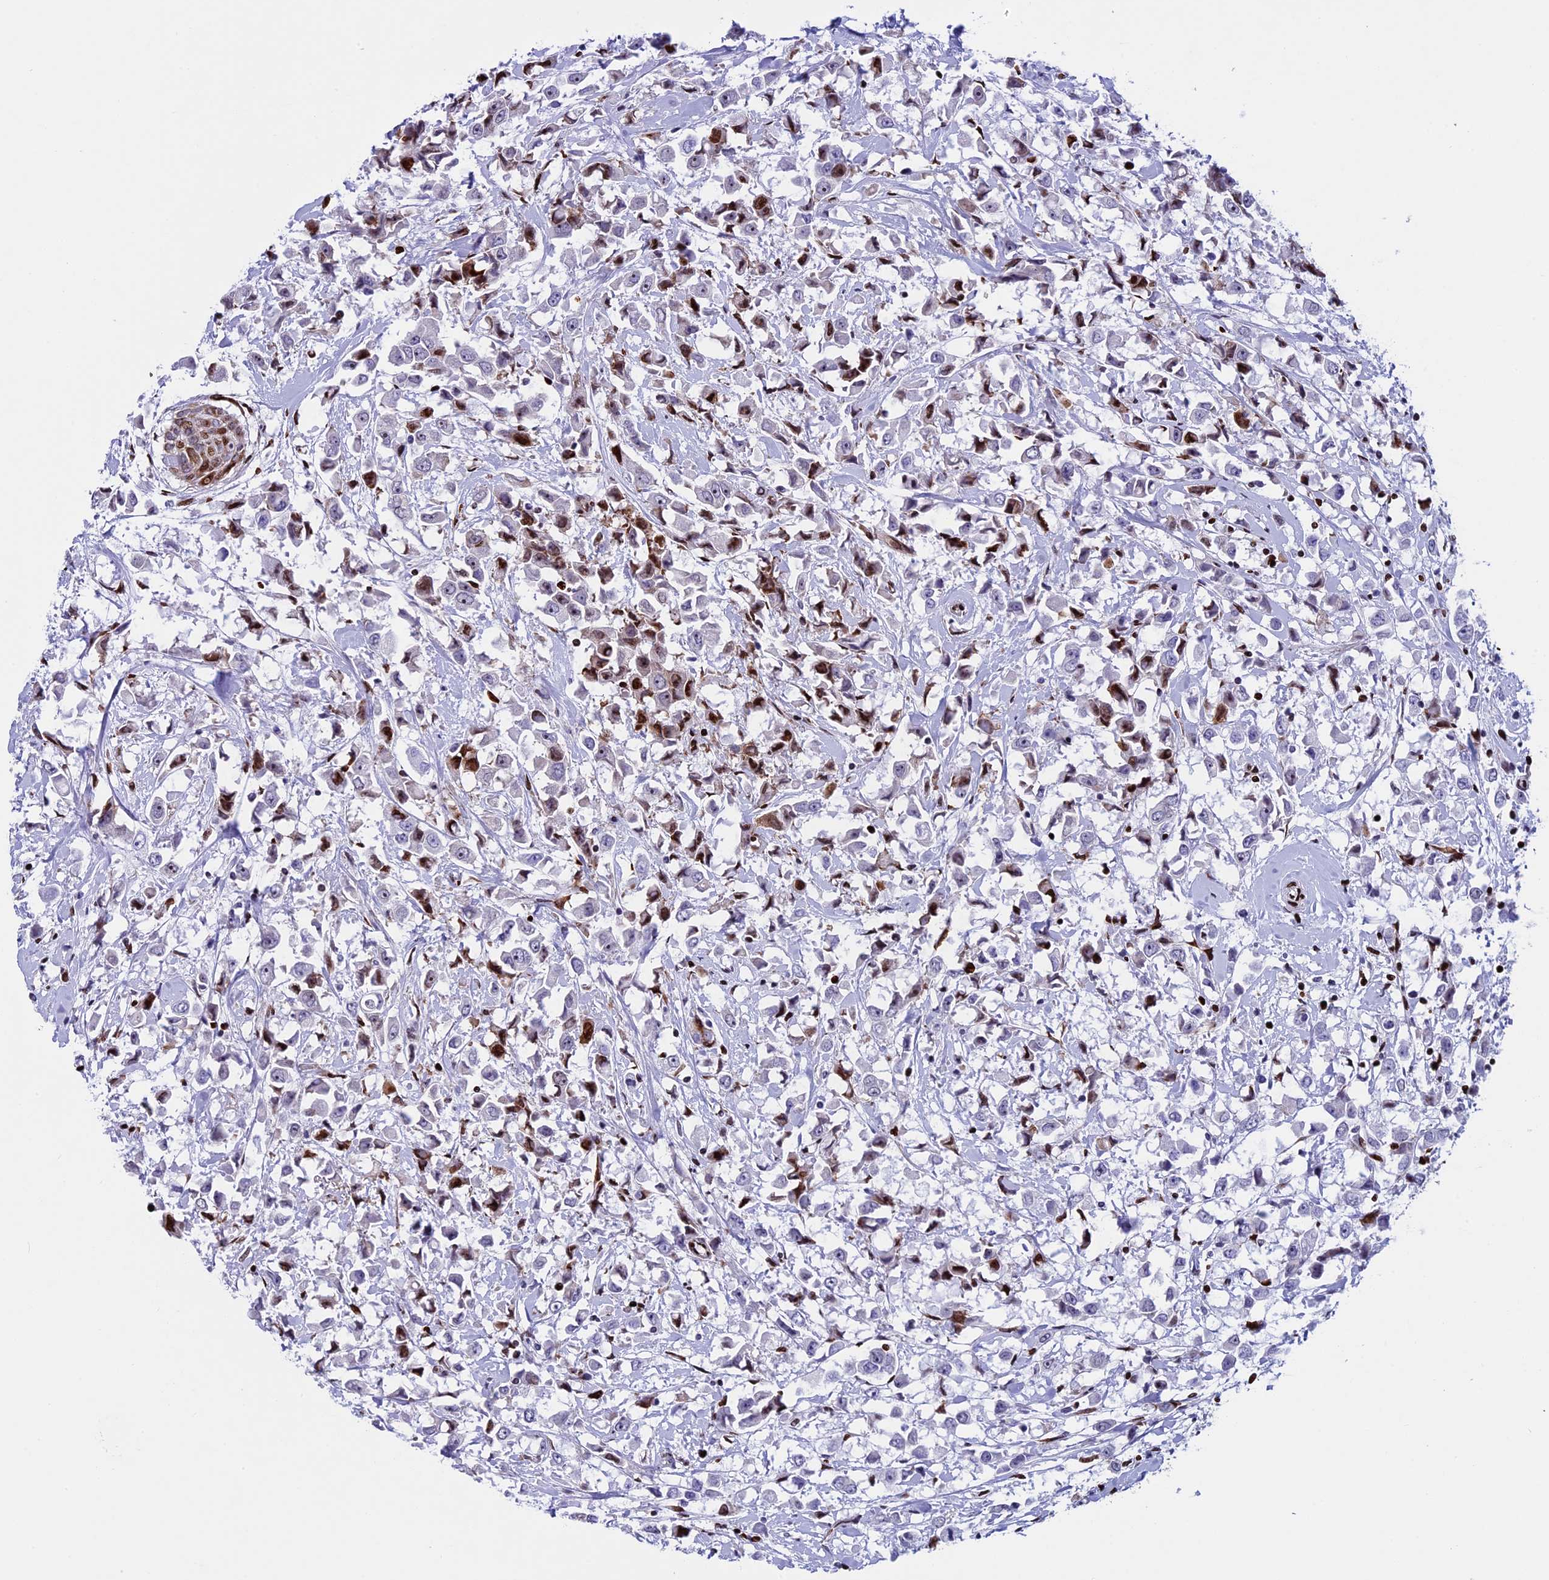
{"staining": {"intensity": "strong", "quantity": "<25%", "location": "nuclear"}, "tissue": "breast cancer", "cell_type": "Tumor cells", "image_type": "cancer", "snomed": [{"axis": "morphology", "description": "Duct carcinoma"}, {"axis": "topography", "description": "Breast"}], "caption": "A medium amount of strong nuclear positivity is present in approximately <25% of tumor cells in breast intraductal carcinoma tissue.", "gene": "BTBD3", "patient": {"sex": "female", "age": 61}}